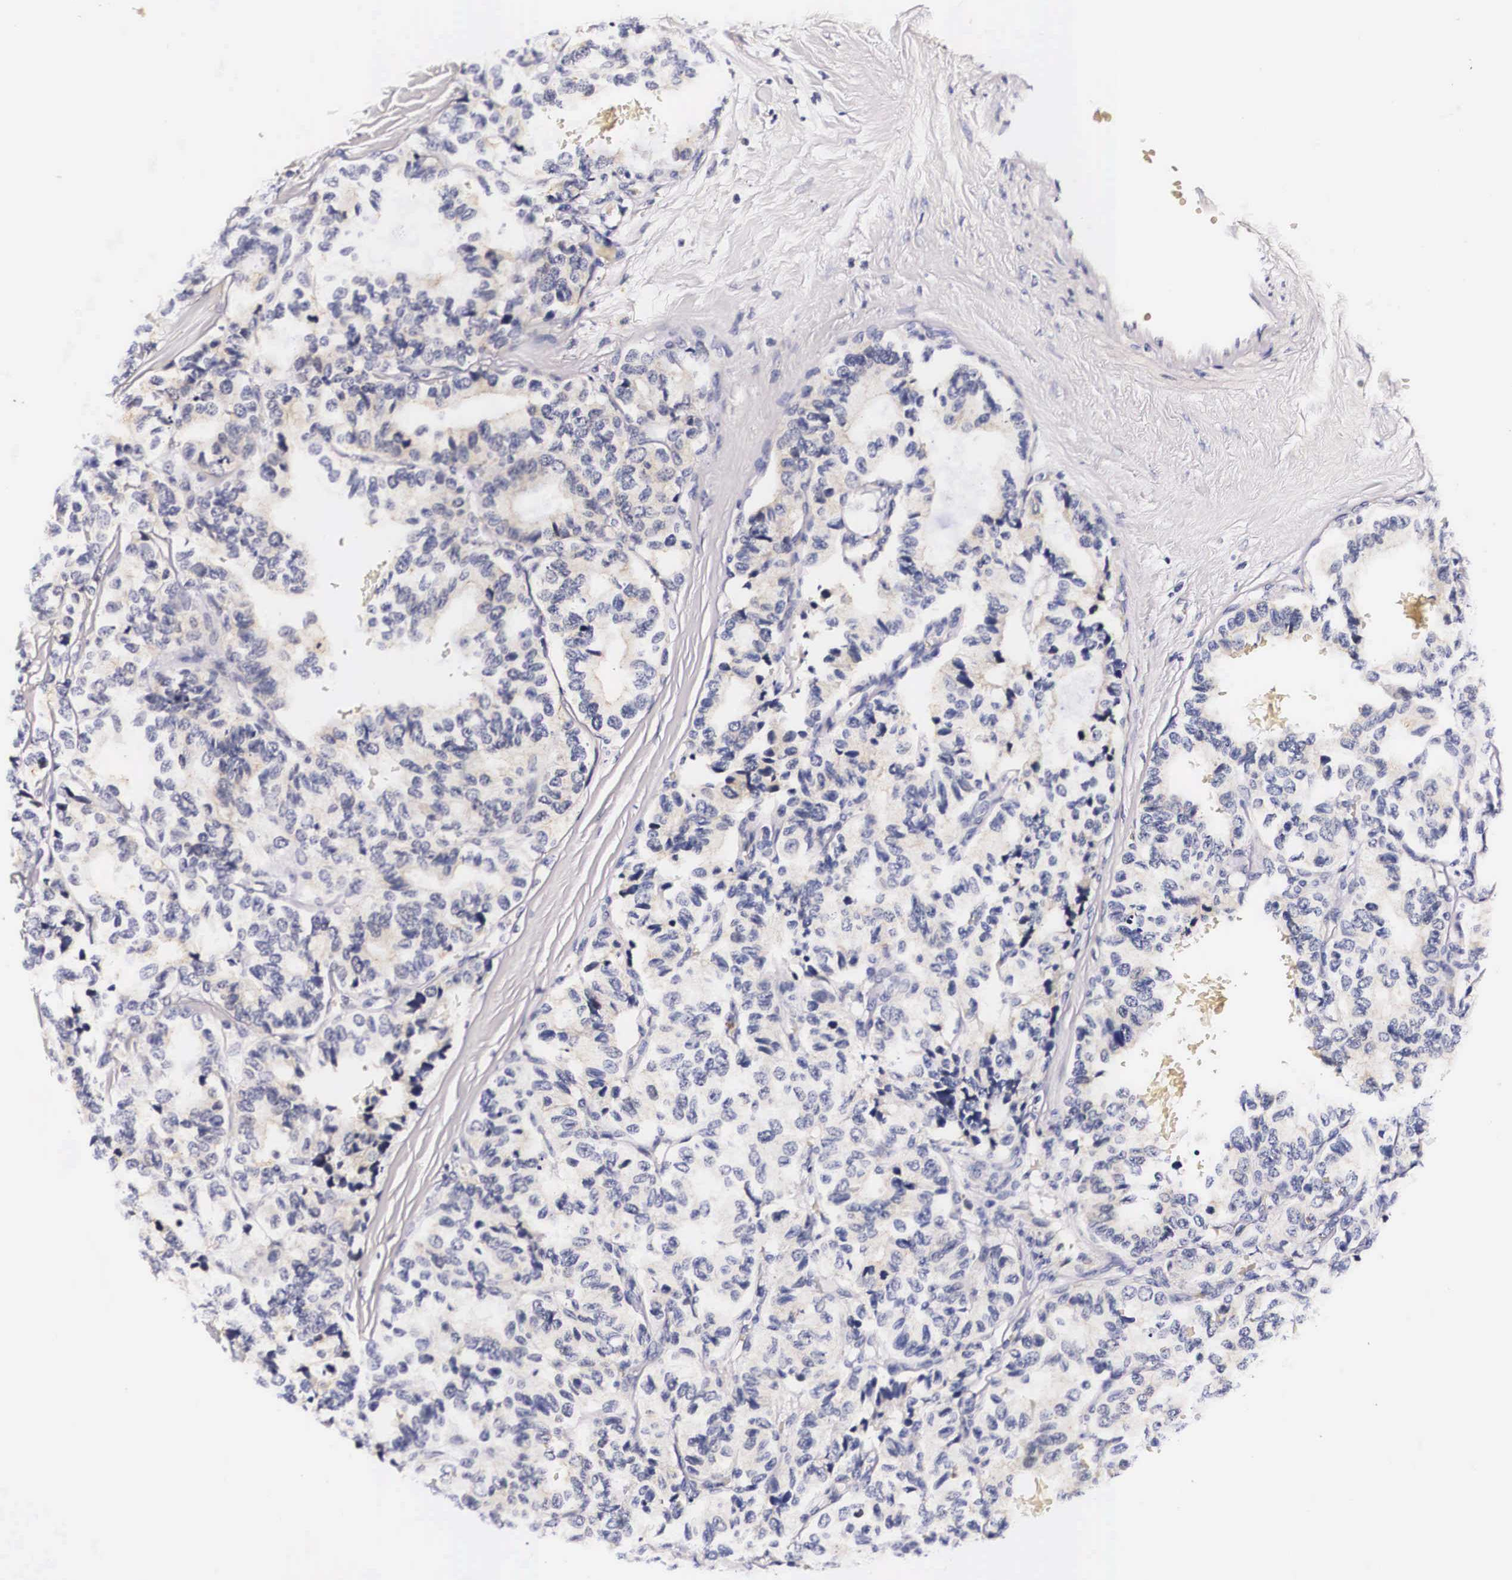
{"staining": {"intensity": "weak", "quantity": "<25%", "location": "cytoplasmic/membranous"}, "tissue": "breast cancer", "cell_type": "Tumor cells", "image_type": "cancer", "snomed": [{"axis": "morphology", "description": "Duct carcinoma"}, {"axis": "topography", "description": "Breast"}], "caption": "IHC of infiltrating ductal carcinoma (breast) displays no positivity in tumor cells.", "gene": "PHETA2", "patient": {"sex": "female", "age": 69}}